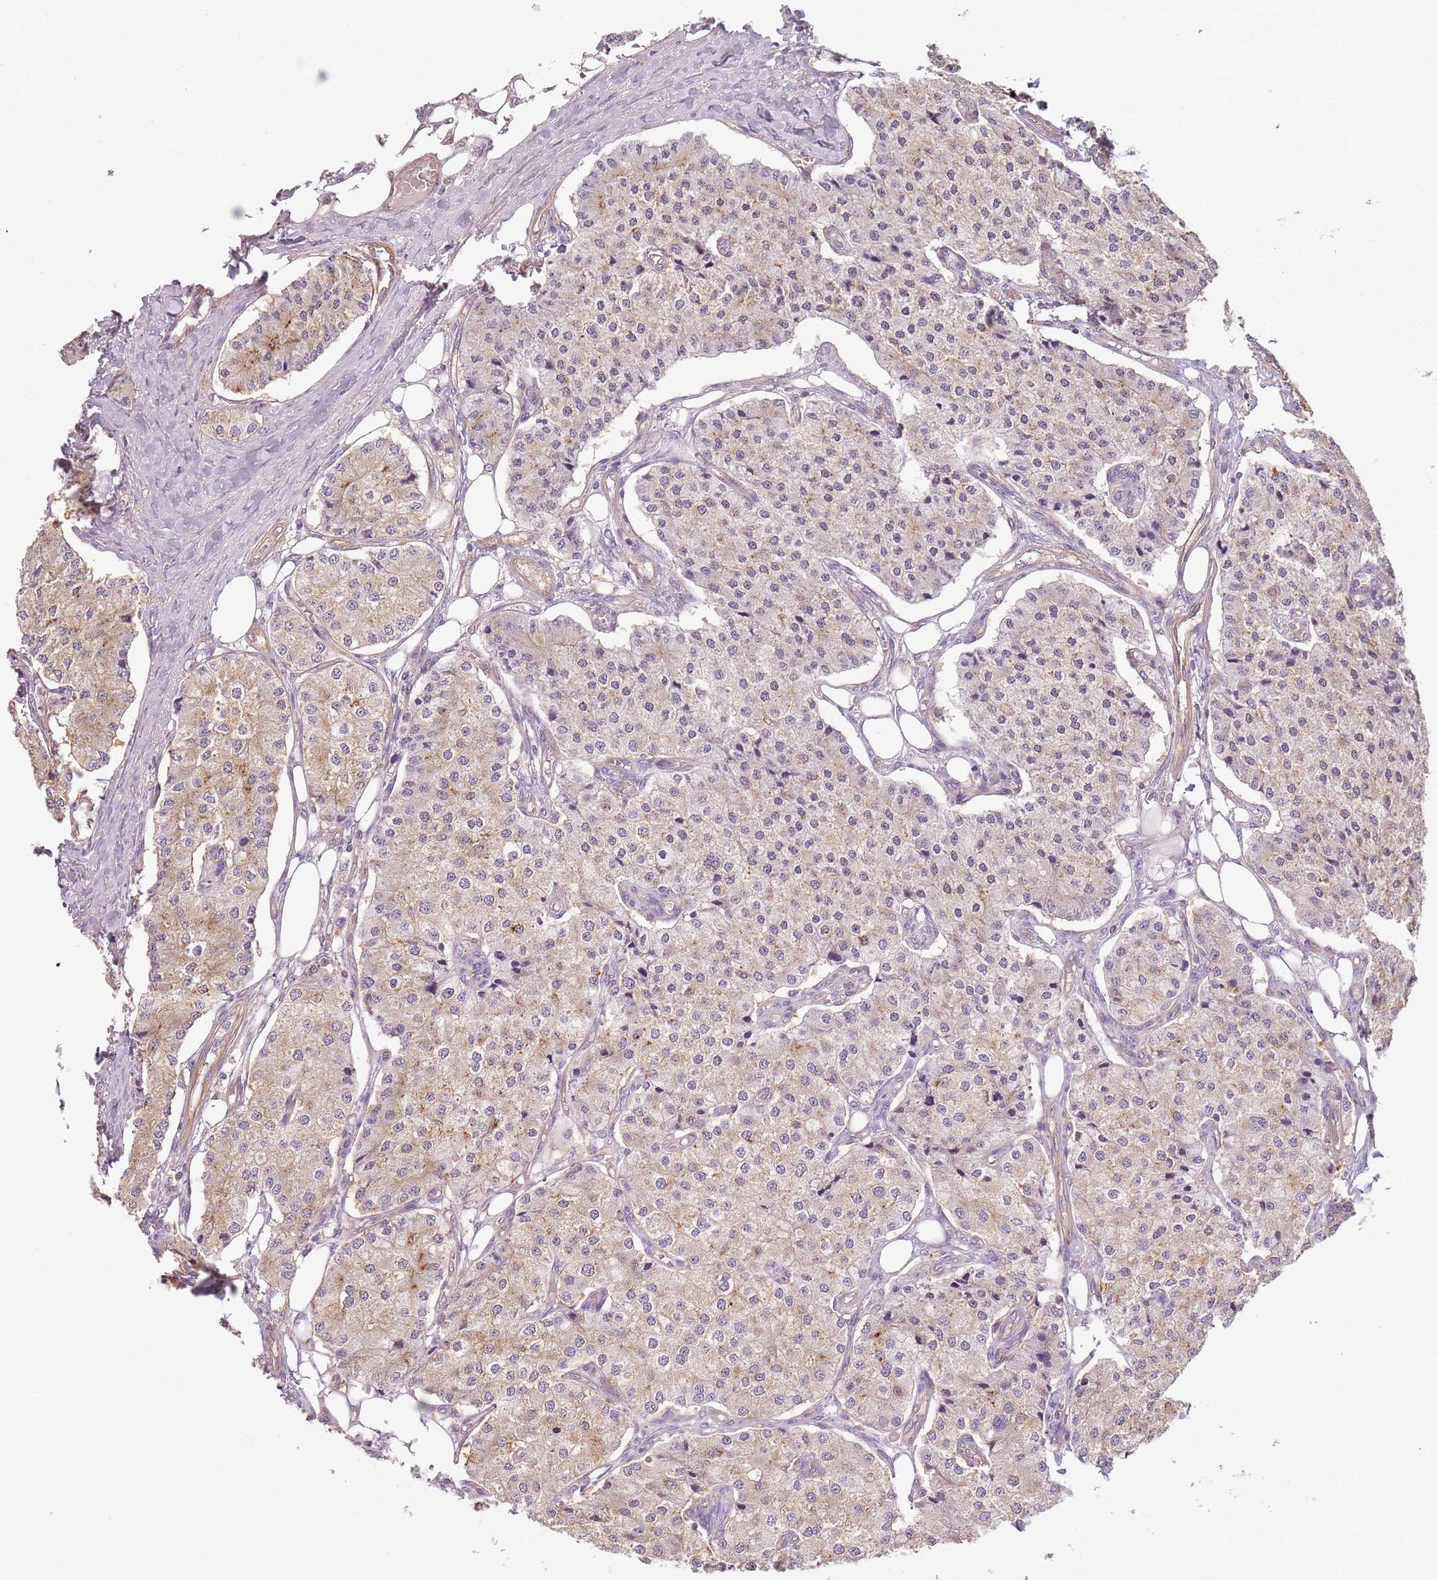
{"staining": {"intensity": "weak", "quantity": "25%-75%", "location": "cytoplasmic/membranous"}, "tissue": "carcinoid", "cell_type": "Tumor cells", "image_type": "cancer", "snomed": [{"axis": "morphology", "description": "Carcinoid, malignant, NOS"}, {"axis": "topography", "description": "Colon"}], "caption": "IHC histopathology image of carcinoid (malignant) stained for a protein (brown), which displays low levels of weak cytoplasmic/membranous positivity in about 25%-75% of tumor cells.", "gene": "TLCD2", "patient": {"sex": "female", "age": 52}}